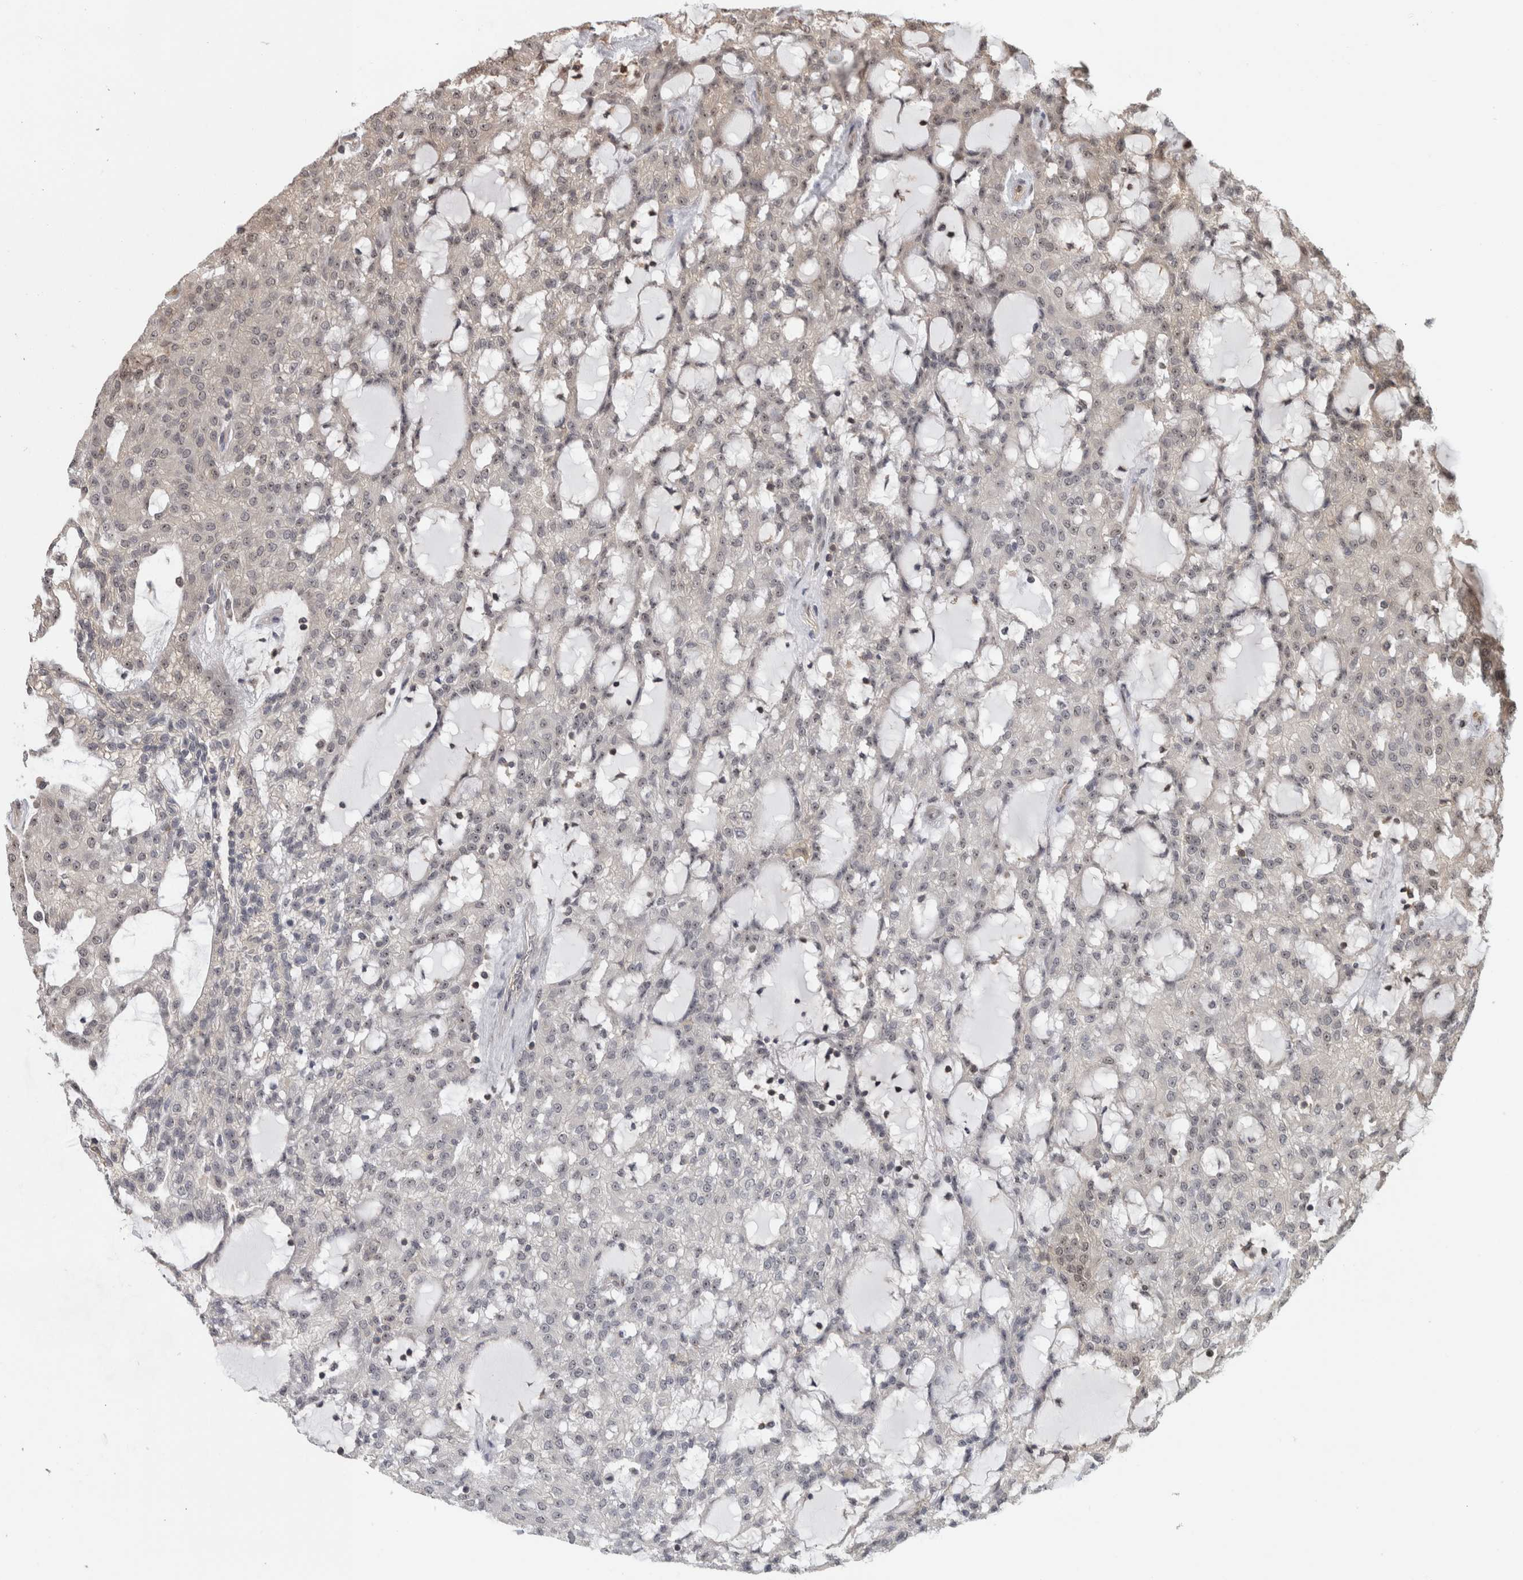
{"staining": {"intensity": "weak", "quantity": "<25%", "location": "nuclear"}, "tissue": "renal cancer", "cell_type": "Tumor cells", "image_type": "cancer", "snomed": [{"axis": "morphology", "description": "Adenocarcinoma, NOS"}, {"axis": "topography", "description": "Kidney"}], "caption": "Image shows no significant protein positivity in tumor cells of renal cancer (adenocarcinoma).", "gene": "TDRD7", "patient": {"sex": "male", "age": 63}}